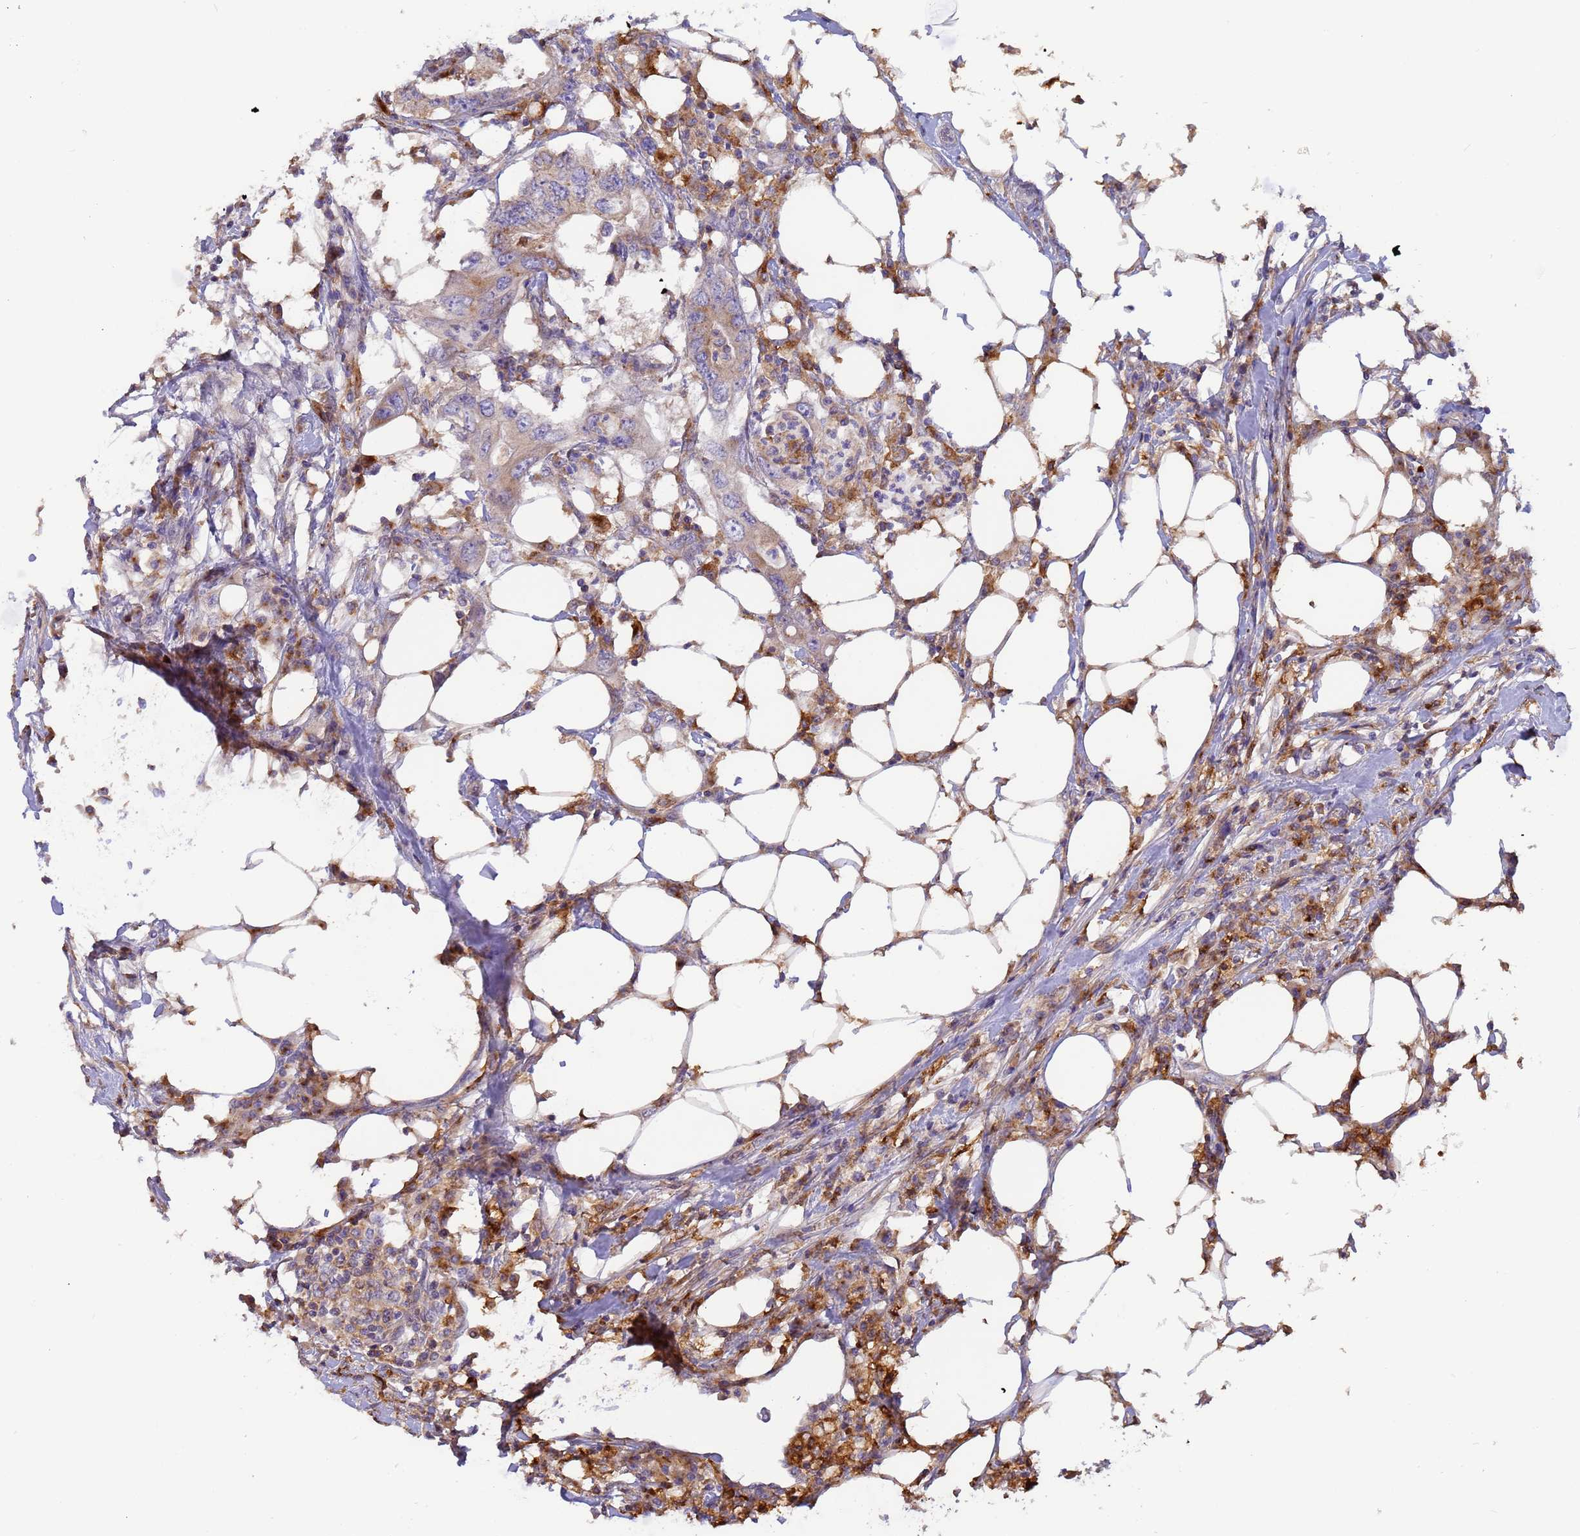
{"staining": {"intensity": "weak", "quantity": "25%-75%", "location": "cytoplasmic/membranous"}, "tissue": "colorectal cancer", "cell_type": "Tumor cells", "image_type": "cancer", "snomed": [{"axis": "morphology", "description": "Adenocarcinoma, NOS"}, {"axis": "topography", "description": "Colon"}], "caption": "Protein staining of adenocarcinoma (colorectal) tissue exhibits weak cytoplasmic/membranous expression in about 25%-75% of tumor cells.", "gene": "M6PR", "patient": {"sex": "male", "age": 71}}